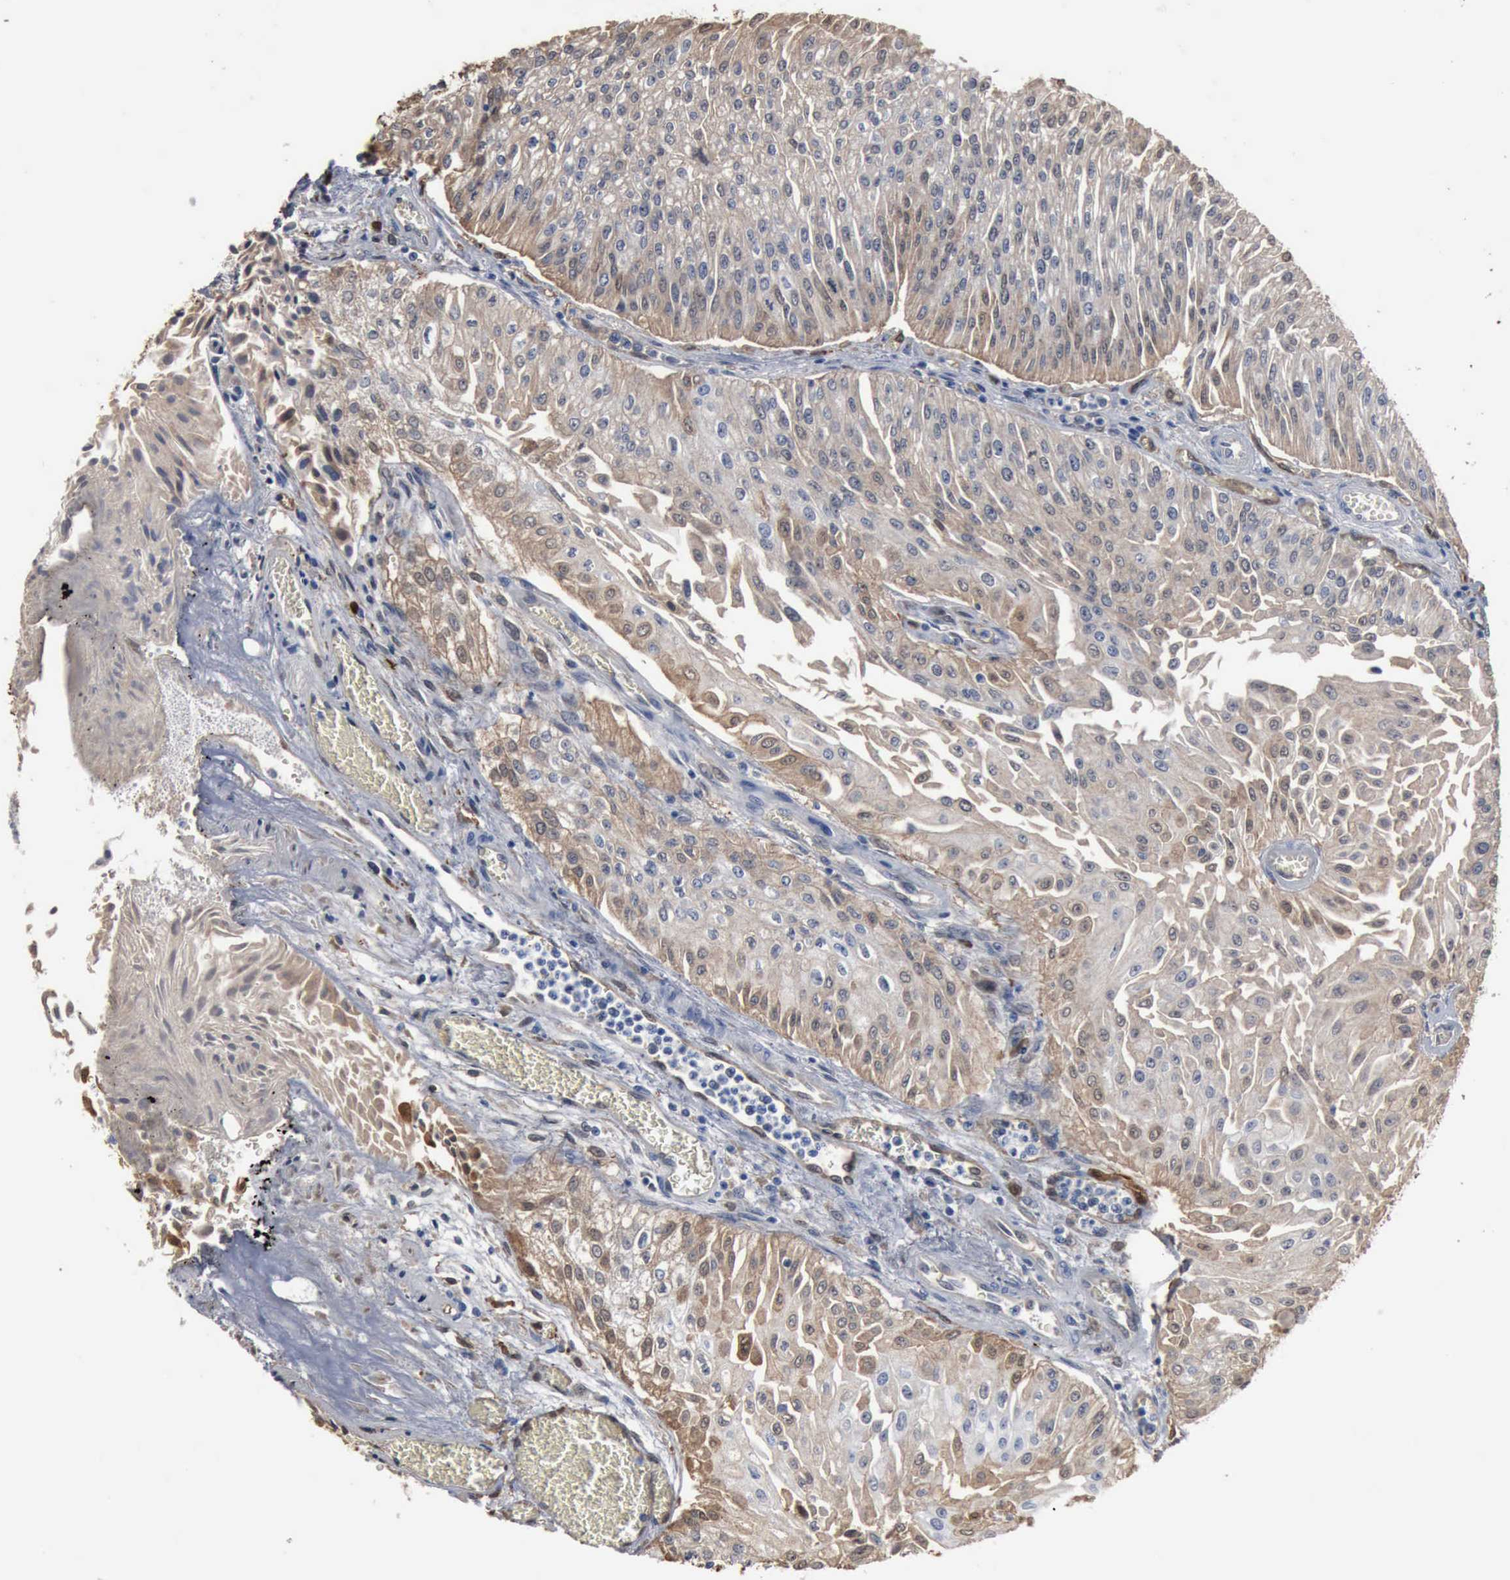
{"staining": {"intensity": "moderate", "quantity": ">75%", "location": "cytoplasmic/membranous"}, "tissue": "urothelial cancer", "cell_type": "Tumor cells", "image_type": "cancer", "snomed": [{"axis": "morphology", "description": "Urothelial carcinoma, Low grade"}, {"axis": "topography", "description": "Urinary bladder"}], "caption": "Human urothelial cancer stained with a brown dye demonstrates moderate cytoplasmic/membranous positive staining in approximately >75% of tumor cells.", "gene": "FSCN1", "patient": {"sex": "male", "age": 86}}